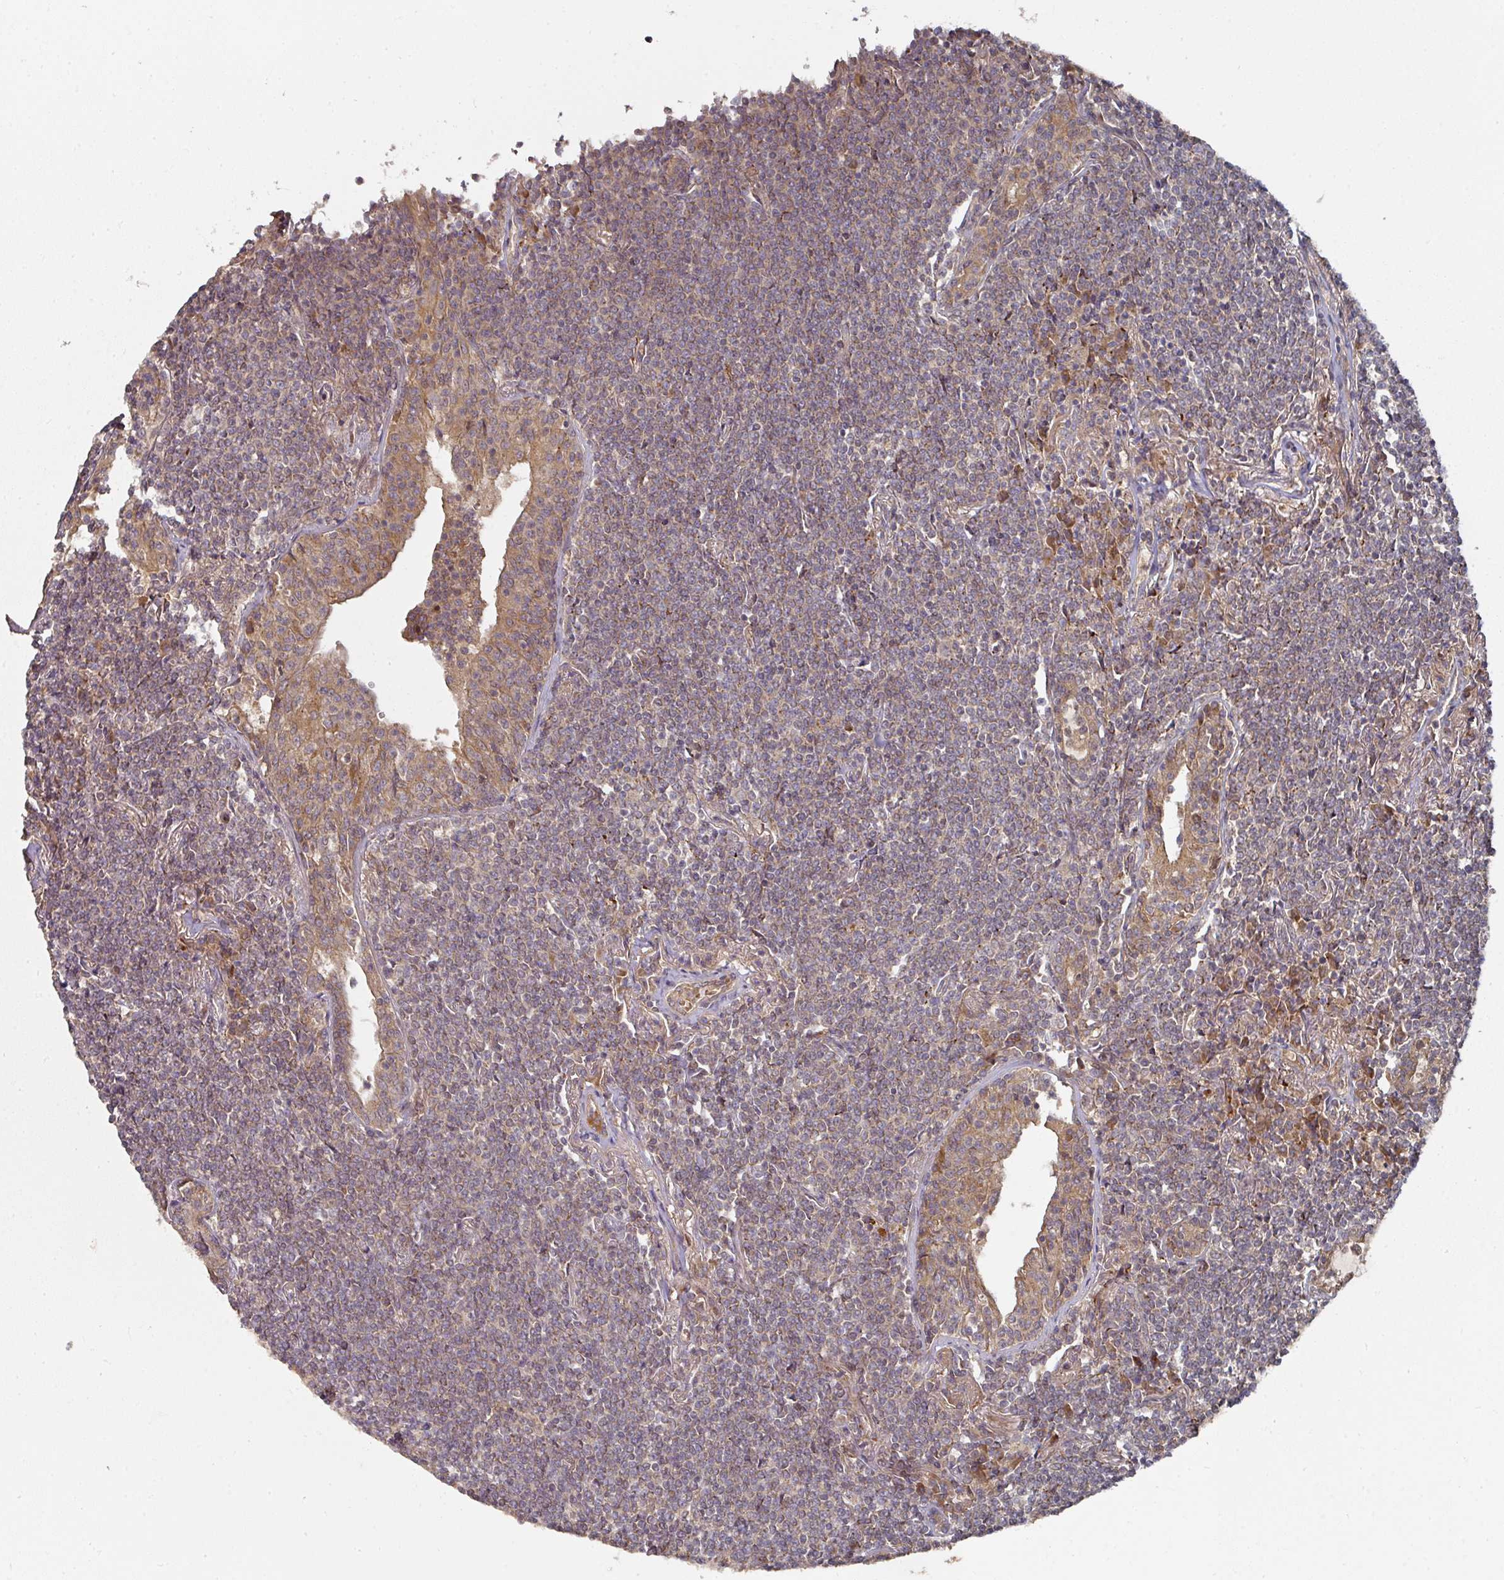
{"staining": {"intensity": "weak", "quantity": "<25%", "location": "cytoplasmic/membranous"}, "tissue": "lymphoma", "cell_type": "Tumor cells", "image_type": "cancer", "snomed": [{"axis": "morphology", "description": "Malignant lymphoma, non-Hodgkin's type, Low grade"}, {"axis": "topography", "description": "Lung"}], "caption": "Tumor cells are negative for brown protein staining in low-grade malignant lymphoma, non-Hodgkin's type. (DAB (3,3'-diaminobenzidine) IHC, high magnification).", "gene": "DNAJC7", "patient": {"sex": "female", "age": 71}}